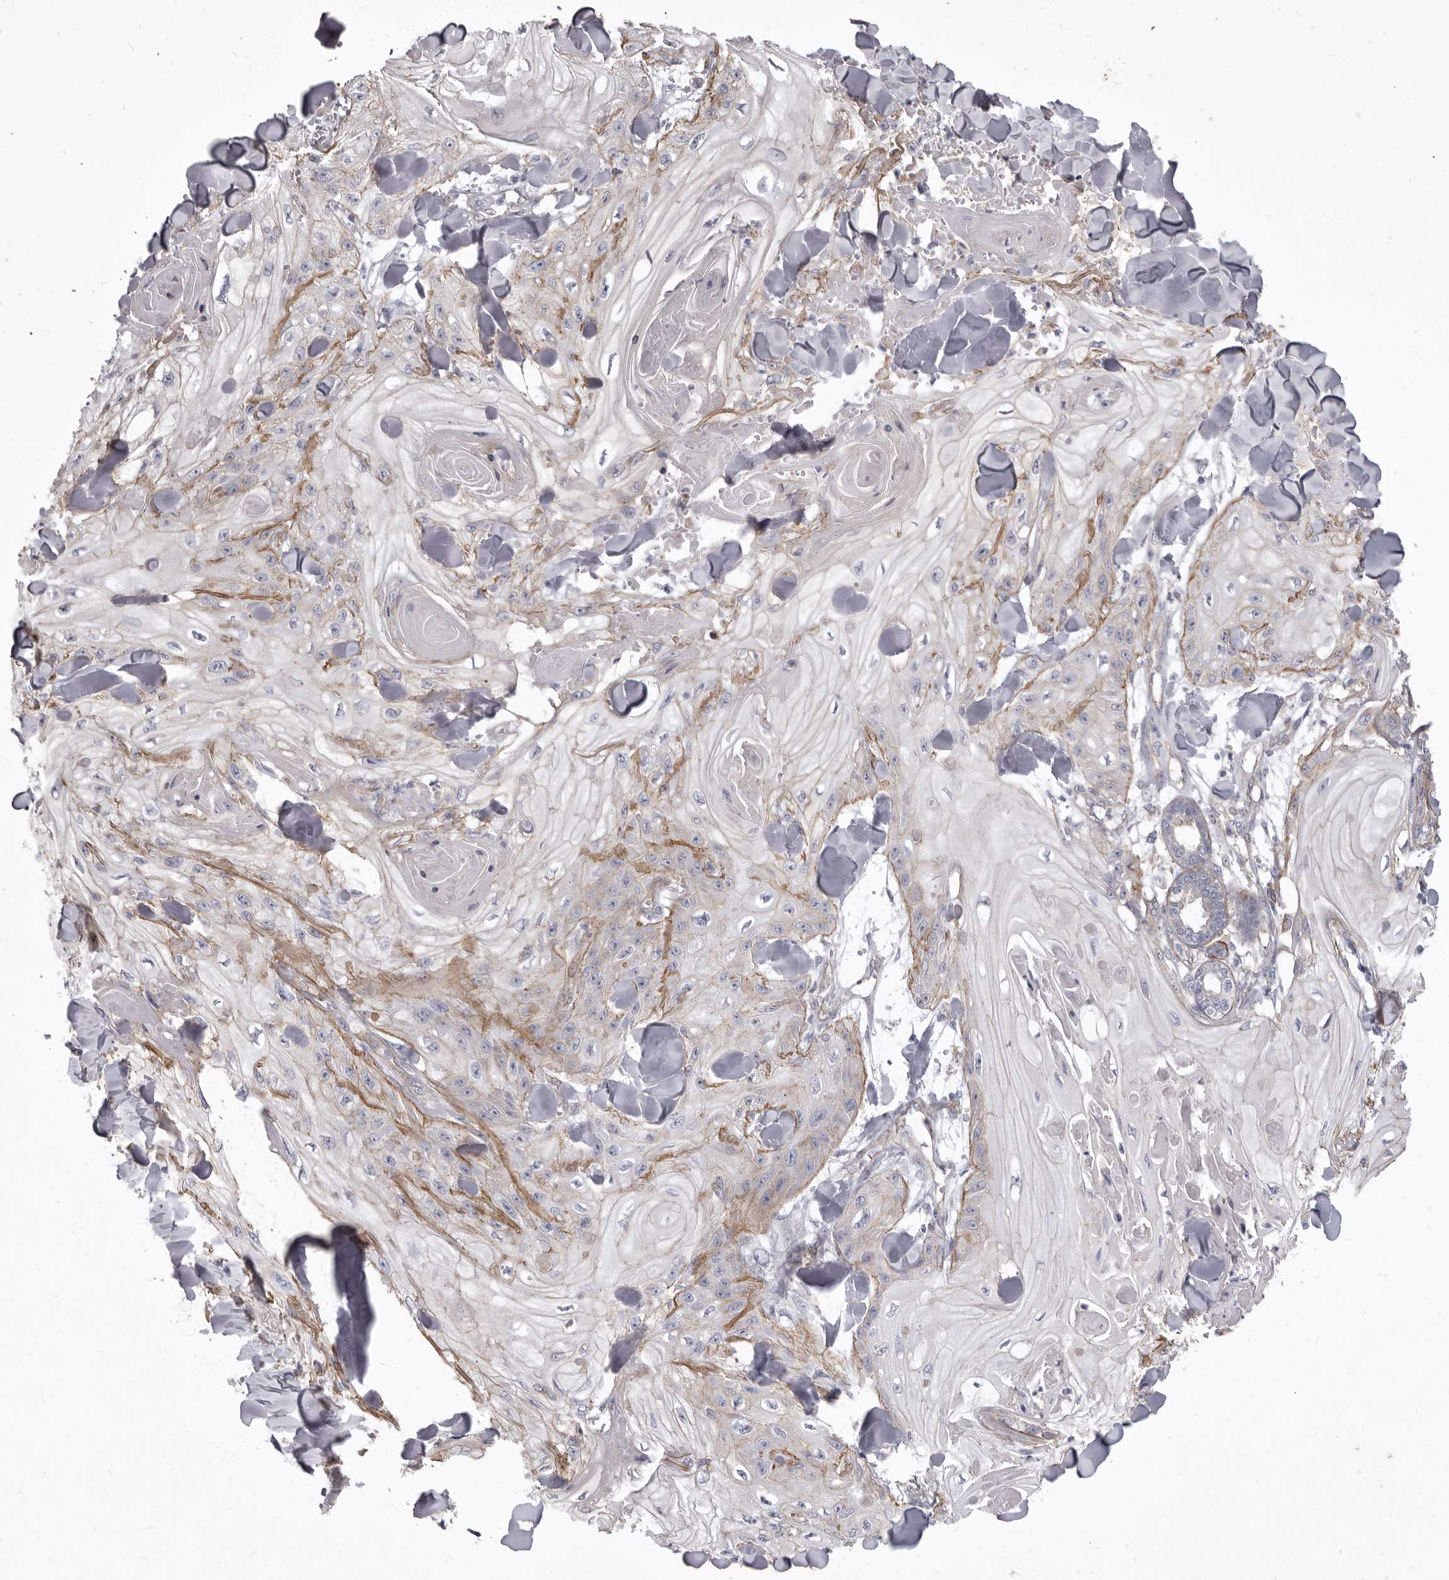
{"staining": {"intensity": "weak", "quantity": "<25%", "location": "cytoplasmic/membranous"}, "tissue": "skin cancer", "cell_type": "Tumor cells", "image_type": "cancer", "snomed": [{"axis": "morphology", "description": "Squamous cell carcinoma, NOS"}, {"axis": "topography", "description": "Skin"}], "caption": "Human squamous cell carcinoma (skin) stained for a protein using immunohistochemistry displays no staining in tumor cells.", "gene": "P2RX6", "patient": {"sex": "male", "age": 74}}